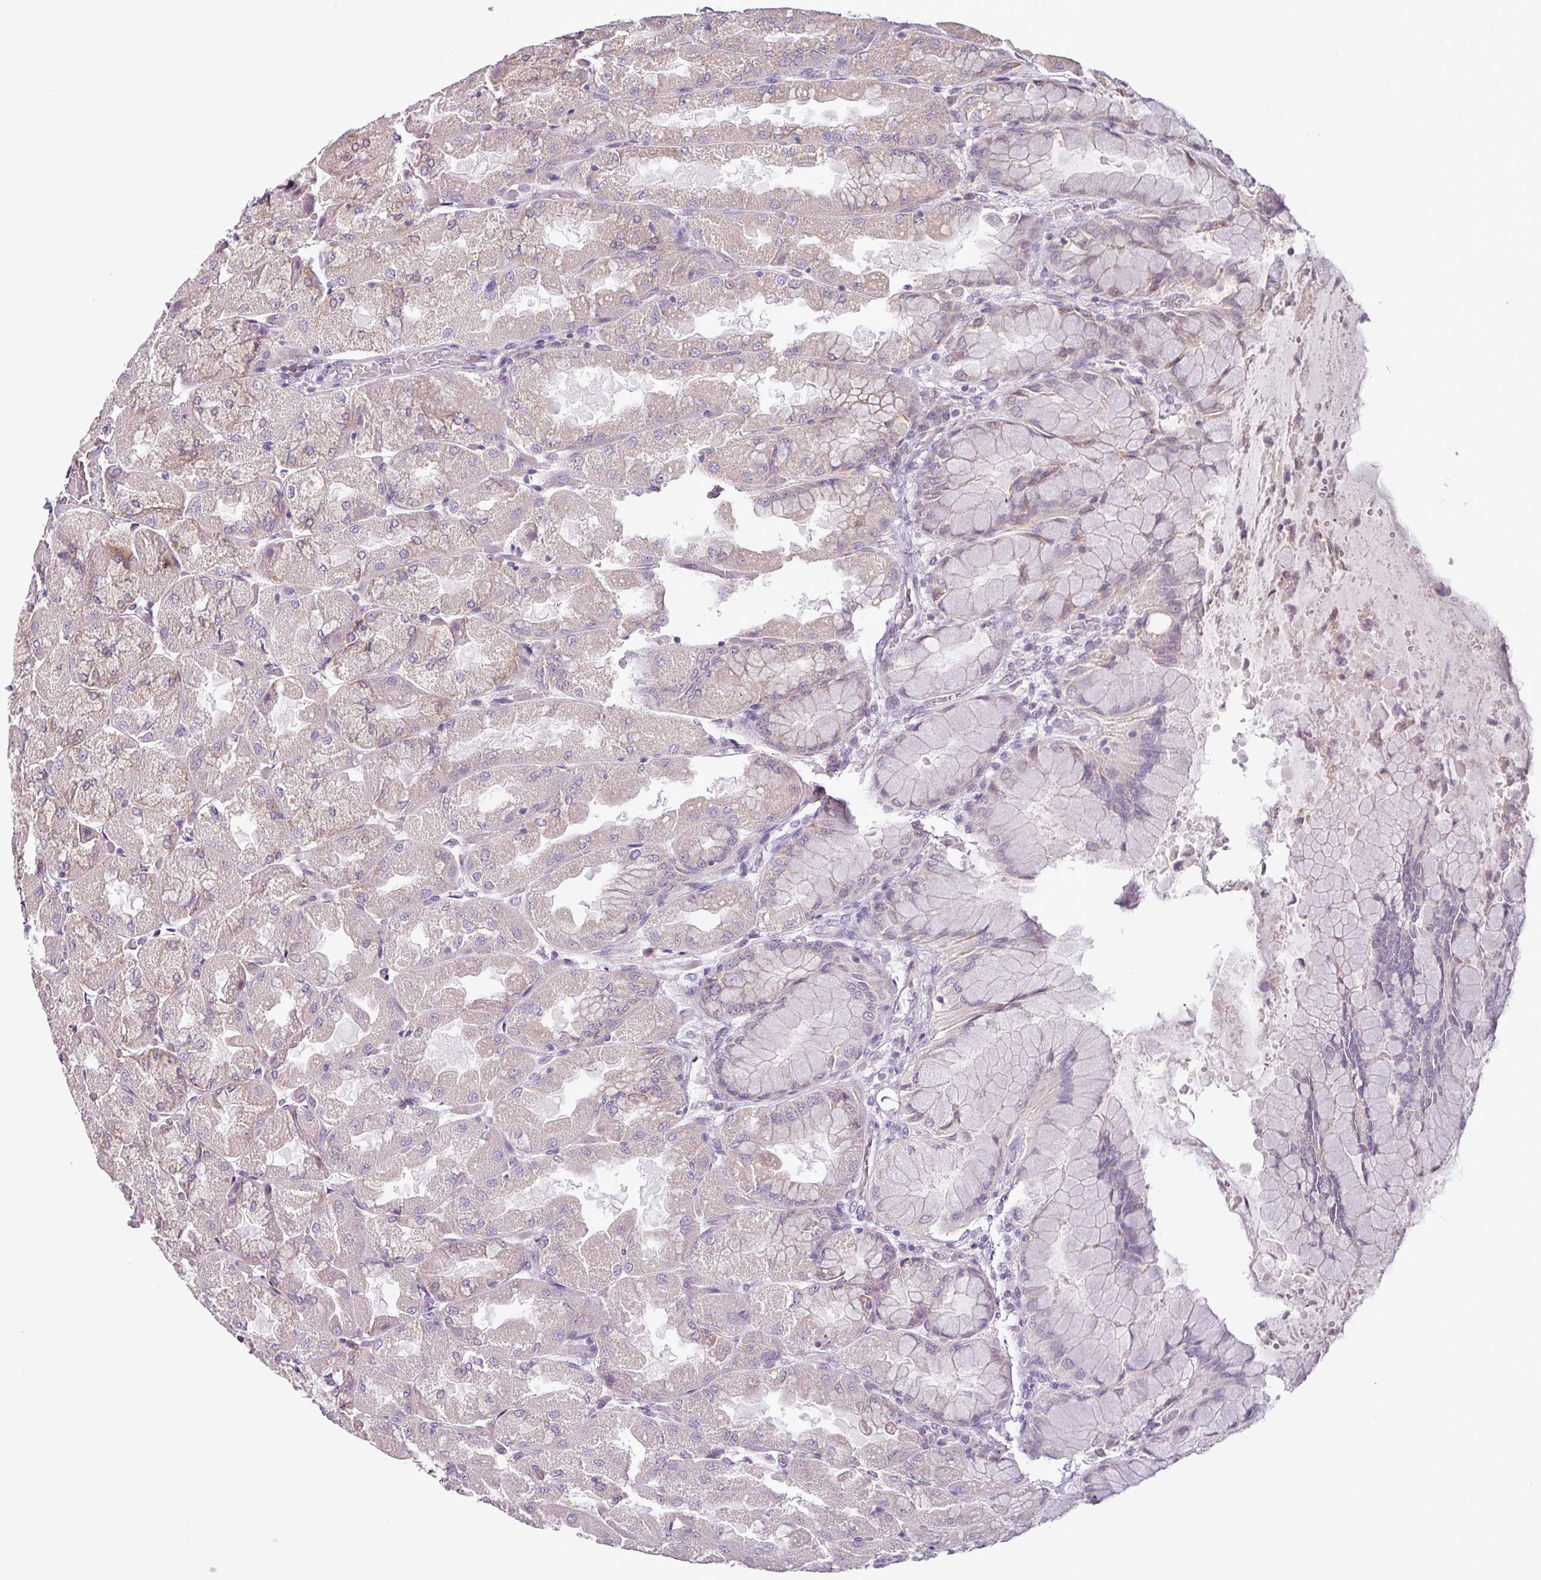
{"staining": {"intensity": "weak", "quantity": "<25%", "location": "cytoplasmic/membranous,nuclear"}, "tissue": "stomach", "cell_type": "Glandular cells", "image_type": "normal", "snomed": [{"axis": "morphology", "description": "Normal tissue, NOS"}, {"axis": "topography", "description": "Stomach"}], "caption": "Photomicrograph shows no protein positivity in glandular cells of unremarkable stomach. The staining is performed using DAB (3,3'-diaminobenzidine) brown chromogen with nuclei counter-stained in using hematoxylin.", "gene": "OR52D1", "patient": {"sex": "female", "age": 61}}